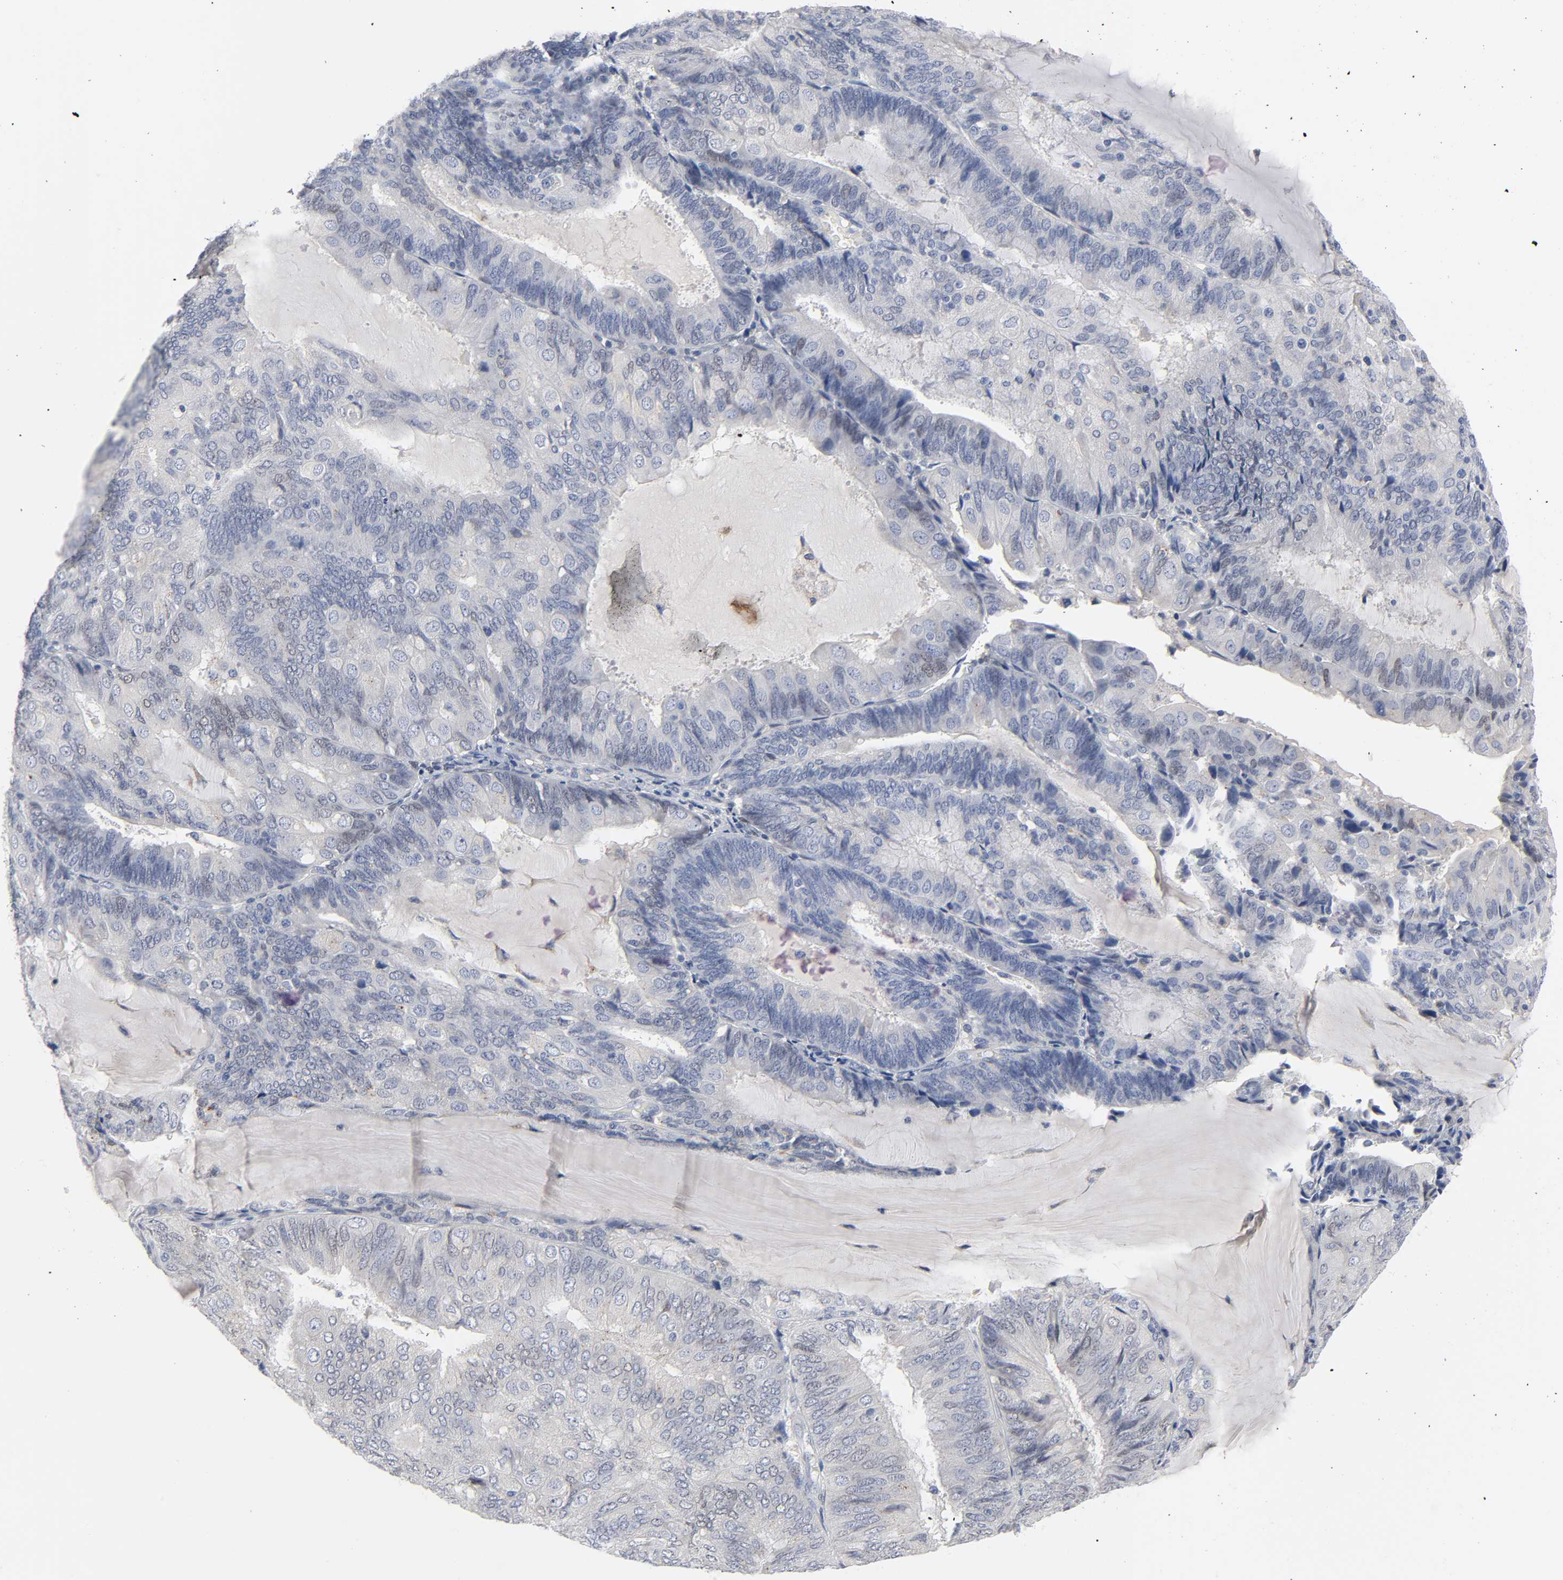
{"staining": {"intensity": "negative", "quantity": "none", "location": "none"}, "tissue": "endometrial cancer", "cell_type": "Tumor cells", "image_type": "cancer", "snomed": [{"axis": "morphology", "description": "Adenocarcinoma, NOS"}, {"axis": "topography", "description": "Endometrium"}], "caption": "Endometrial cancer stained for a protein using immunohistochemistry displays no expression tumor cells.", "gene": "SALL2", "patient": {"sex": "female", "age": 81}}